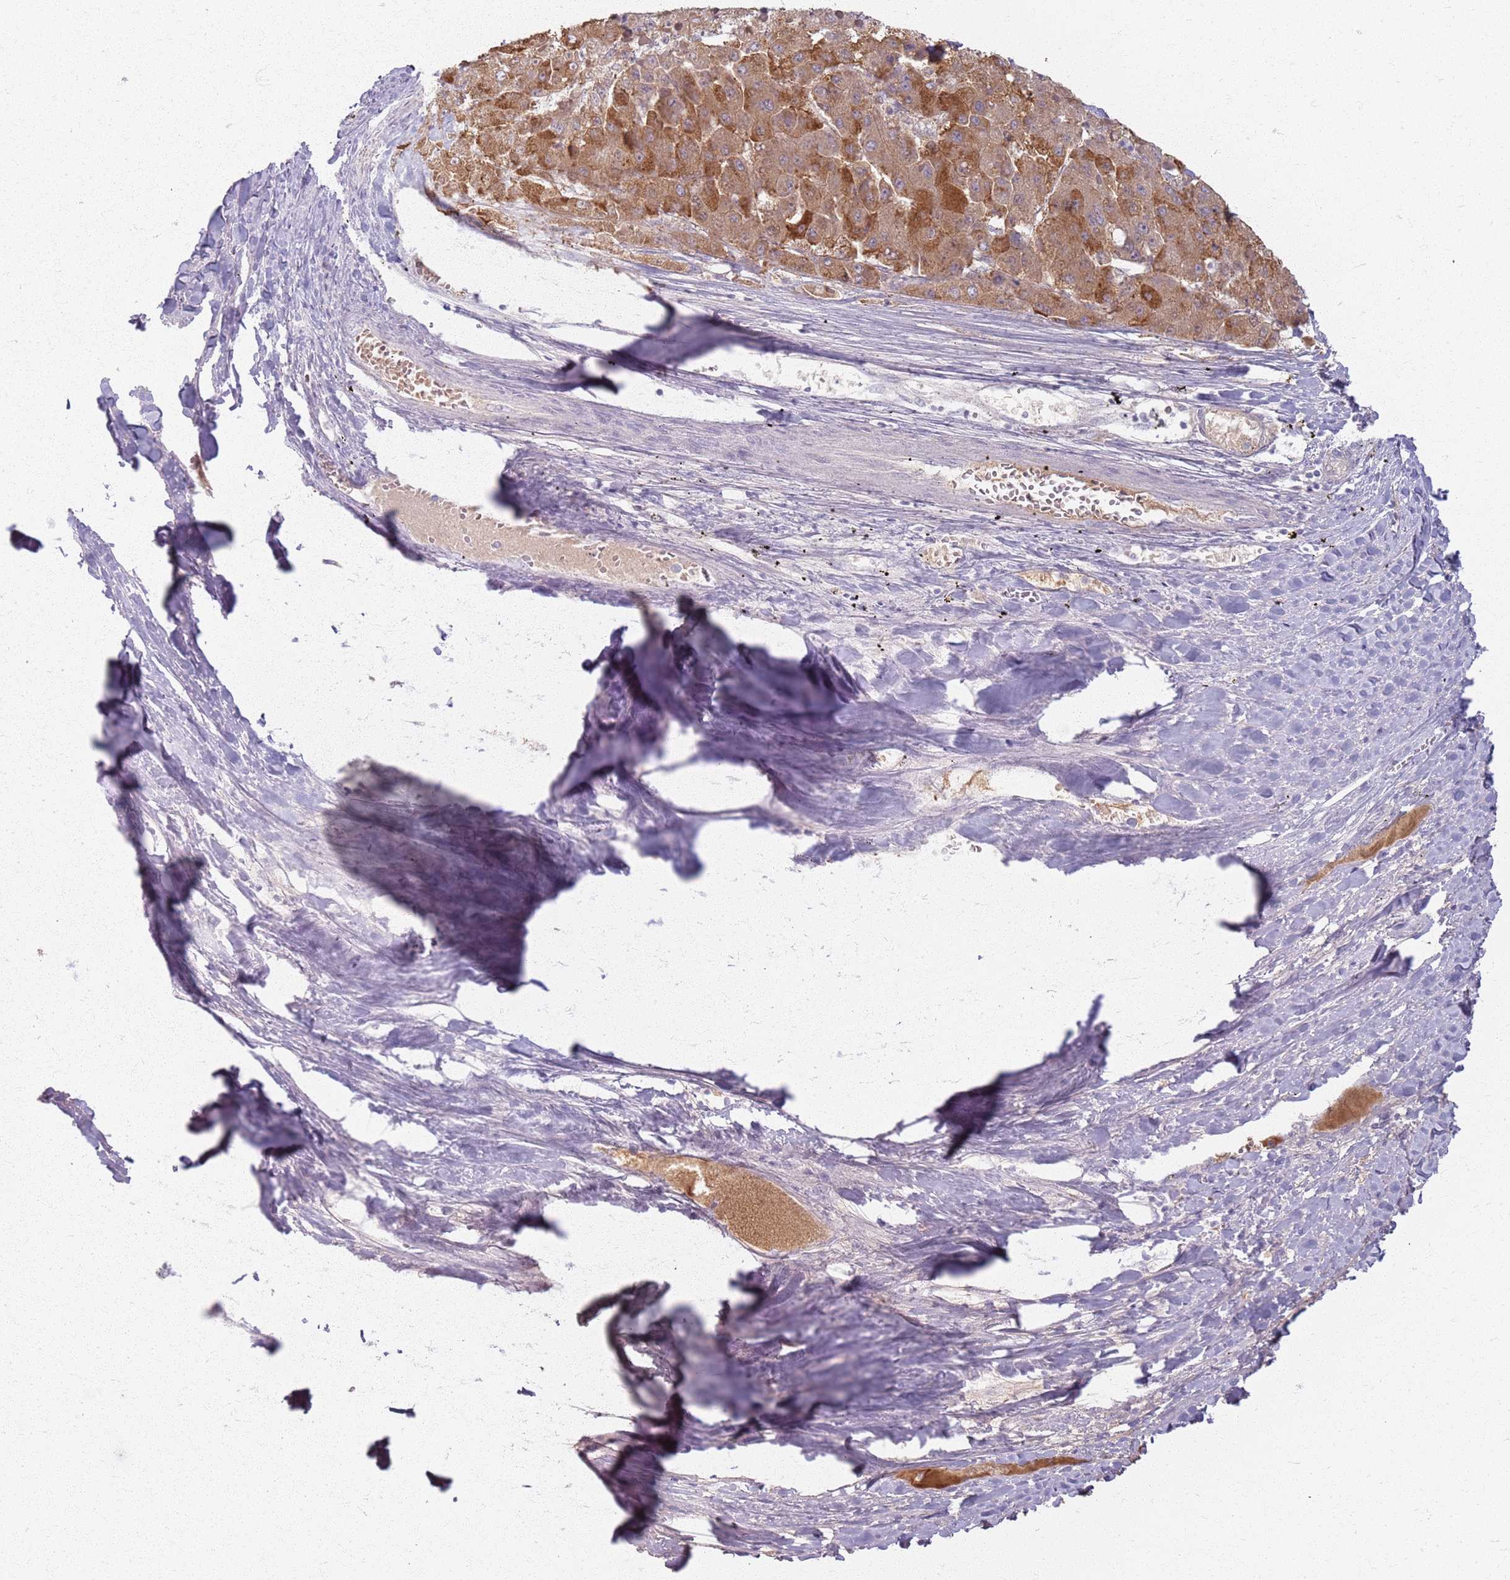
{"staining": {"intensity": "strong", "quantity": ">75%", "location": "cytoplasmic/membranous"}, "tissue": "liver cancer", "cell_type": "Tumor cells", "image_type": "cancer", "snomed": [{"axis": "morphology", "description": "Carcinoma, Hepatocellular, NOS"}, {"axis": "topography", "description": "Liver"}], "caption": "High-magnification brightfield microscopy of liver cancer (hepatocellular carcinoma) stained with DAB (3,3'-diaminobenzidine) (brown) and counterstained with hematoxylin (blue). tumor cells exhibit strong cytoplasmic/membranous expression is appreciated in about>75% of cells. (DAB (3,3'-diaminobenzidine) = brown stain, brightfield microscopy at high magnification).", "gene": "CRIPT", "patient": {"sex": "female", "age": 73}}